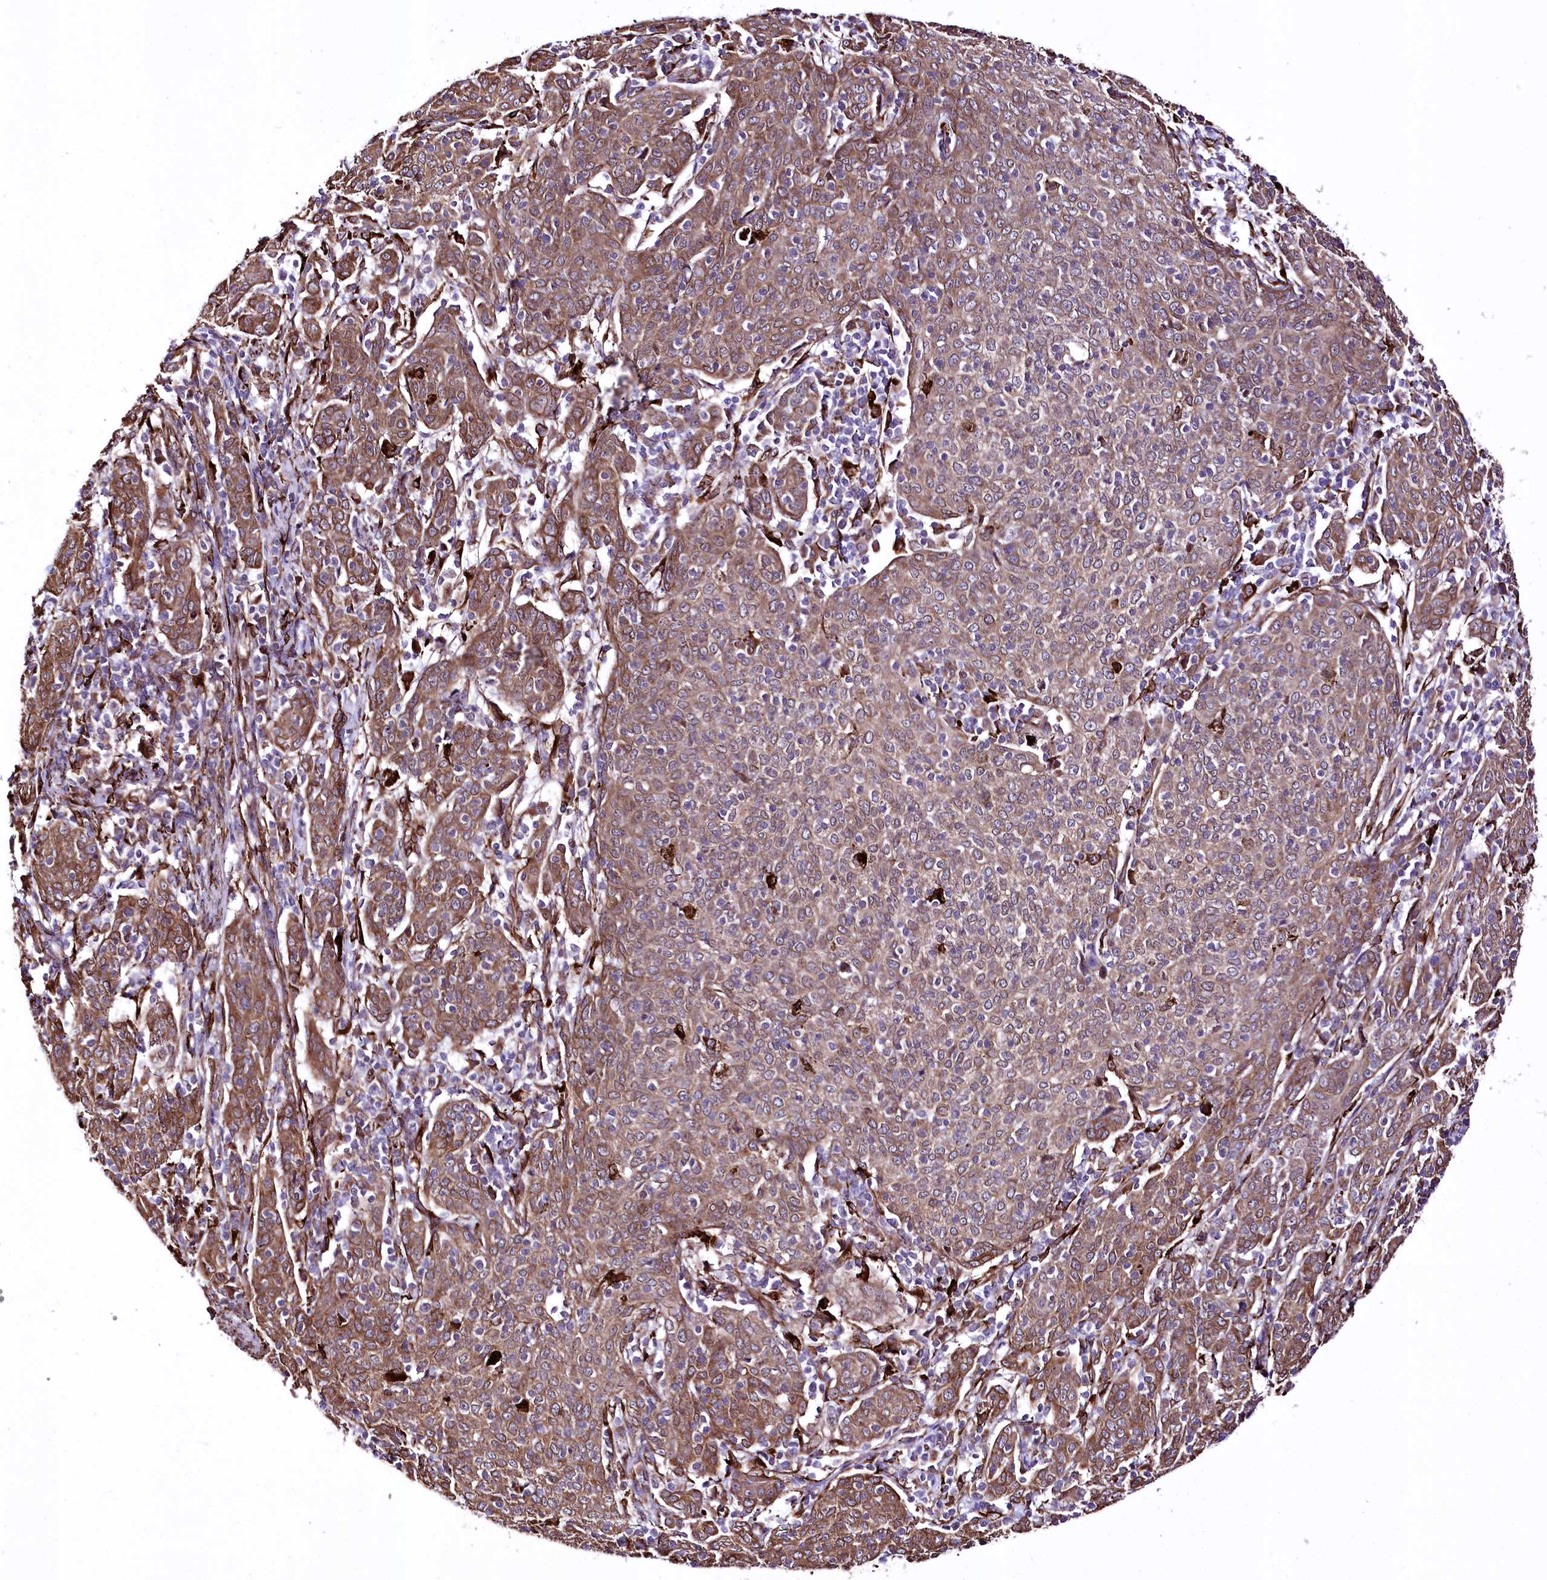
{"staining": {"intensity": "moderate", "quantity": ">75%", "location": "cytoplasmic/membranous"}, "tissue": "cervical cancer", "cell_type": "Tumor cells", "image_type": "cancer", "snomed": [{"axis": "morphology", "description": "Squamous cell carcinoma, NOS"}, {"axis": "topography", "description": "Cervix"}], "caption": "A micrograph of human cervical cancer stained for a protein demonstrates moderate cytoplasmic/membranous brown staining in tumor cells.", "gene": "WWC1", "patient": {"sex": "female", "age": 67}}